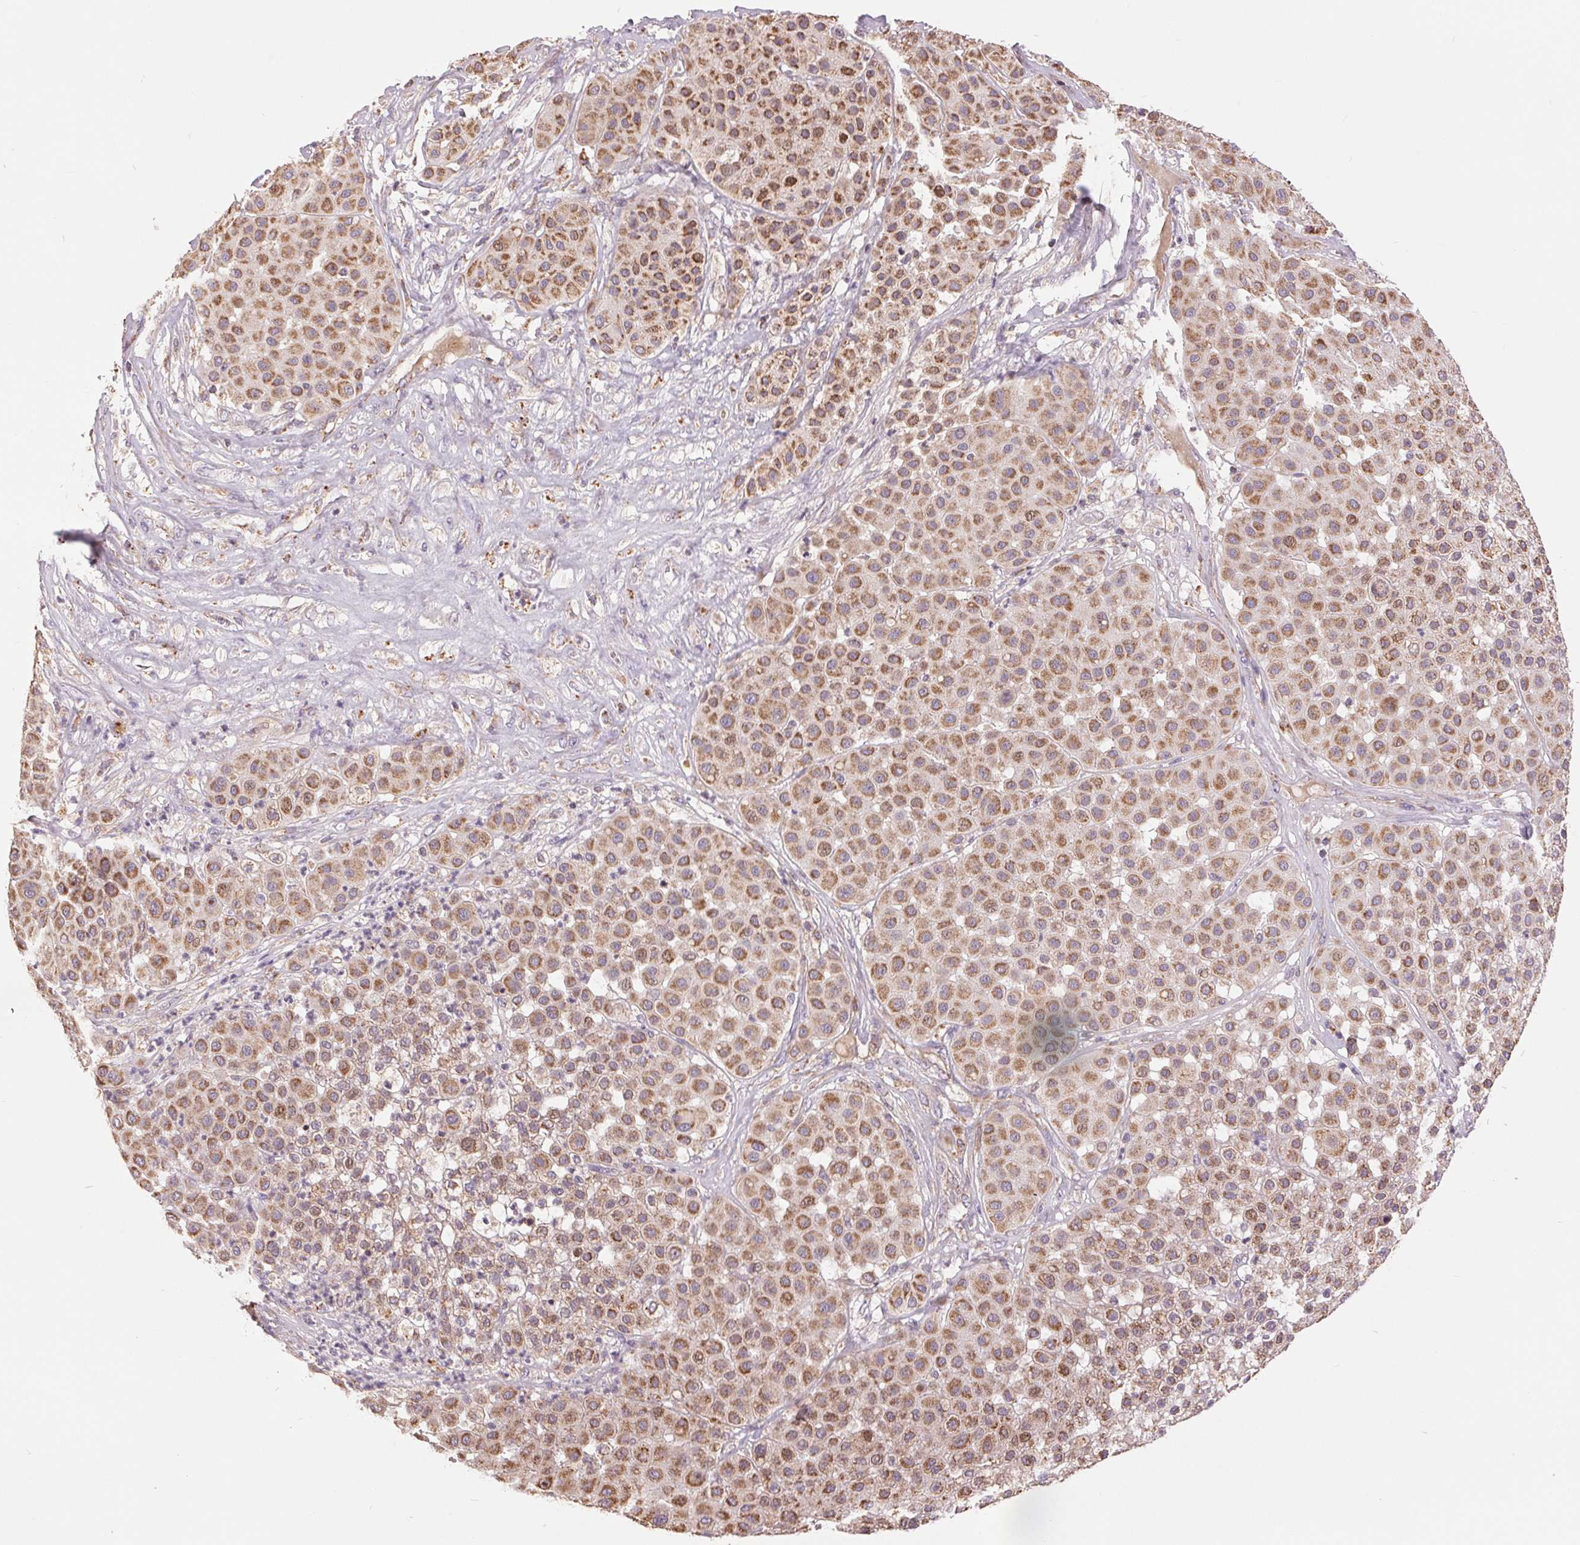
{"staining": {"intensity": "moderate", "quantity": ">75%", "location": "cytoplasmic/membranous"}, "tissue": "melanoma", "cell_type": "Tumor cells", "image_type": "cancer", "snomed": [{"axis": "morphology", "description": "Malignant melanoma, Metastatic site"}, {"axis": "topography", "description": "Smooth muscle"}], "caption": "A histopathology image of melanoma stained for a protein exhibits moderate cytoplasmic/membranous brown staining in tumor cells.", "gene": "DGUOK", "patient": {"sex": "male", "age": 41}}